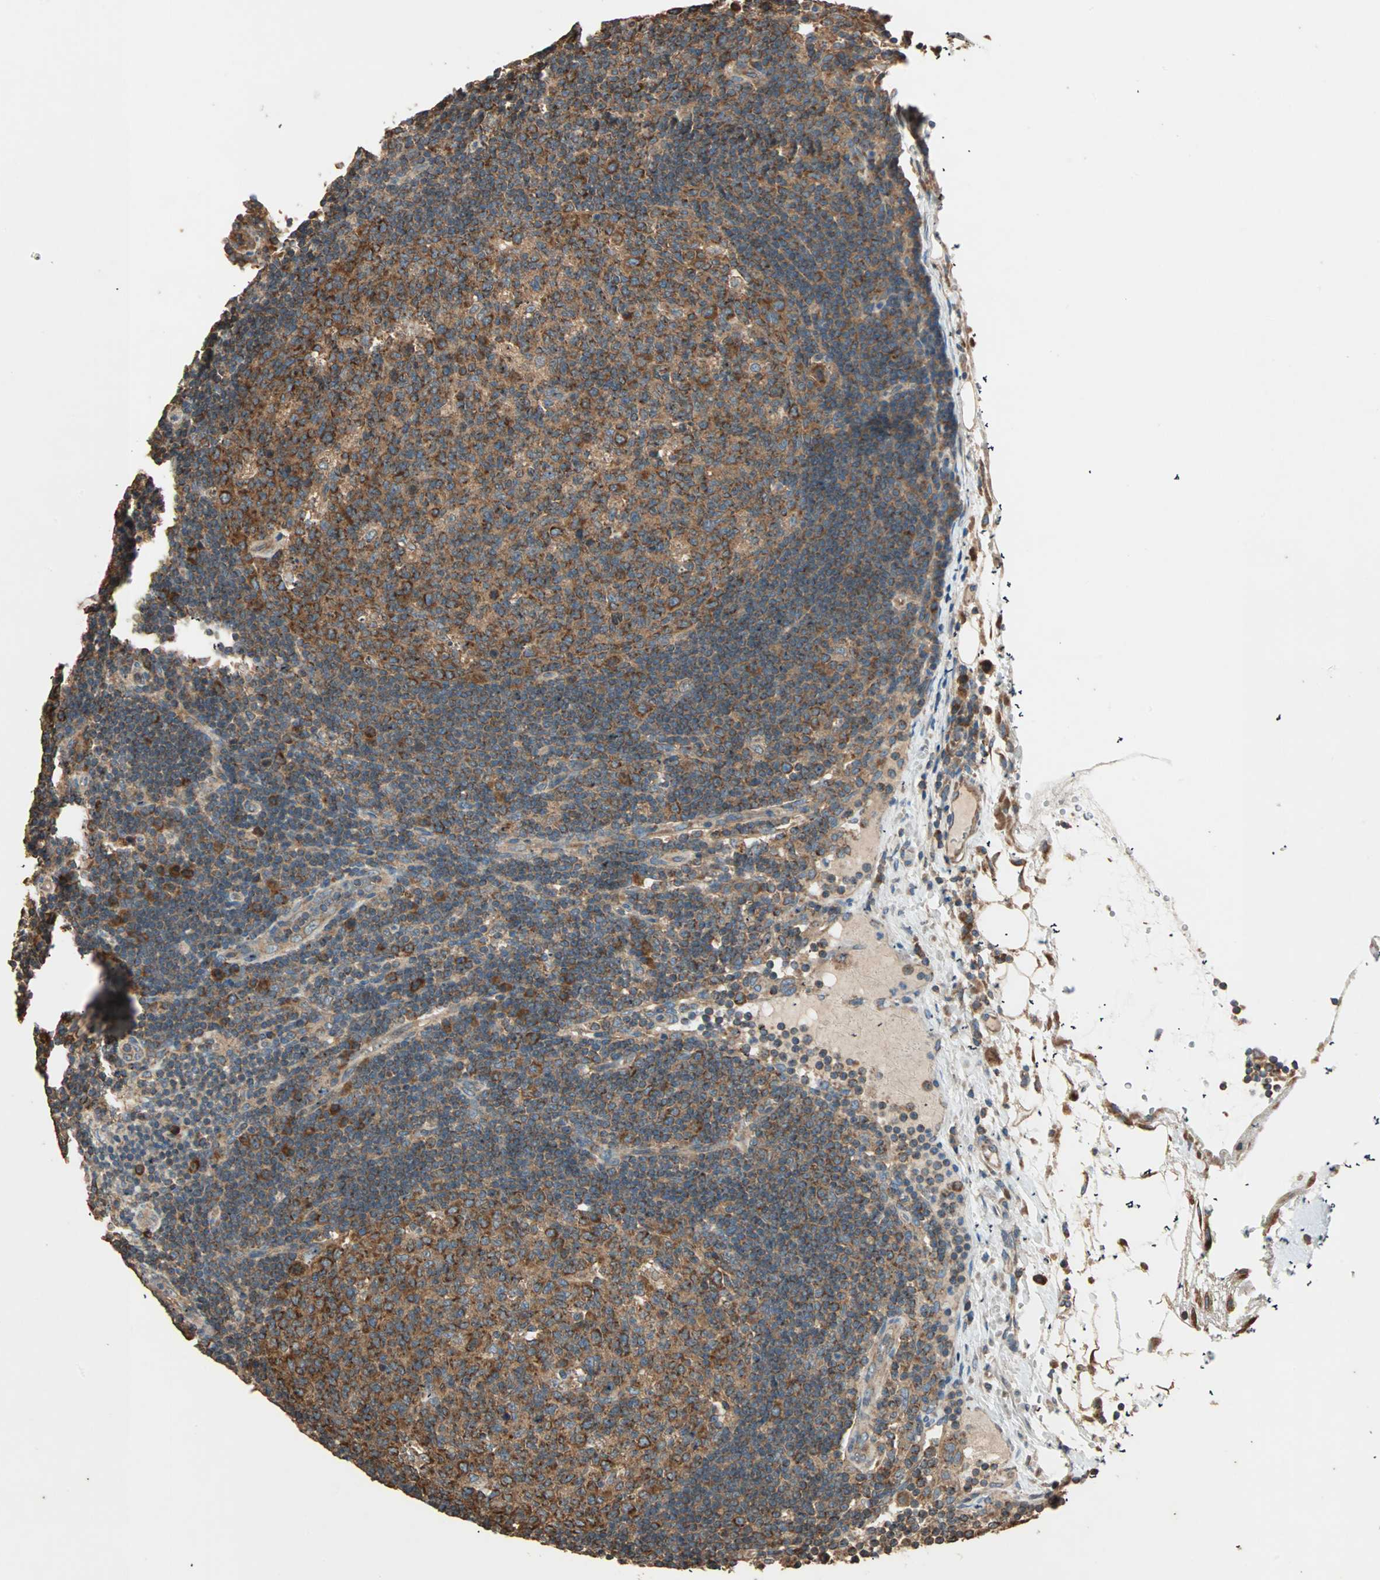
{"staining": {"intensity": "strong", "quantity": ">75%", "location": "cytoplasmic/membranous"}, "tissue": "lymph node", "cell_type": "Germinal center cells", "image_type": "normal", "snomed": [{"axis": "morphology", "description": "Normal tissue, NOS"}, {"axis": "morphology", "description": "Squamous cell carcinoma, metastatic, NOS"}, {"axis": "topography", "description": "Lymph node"}], "caption": "Immunohistochemistry image of normal human lymph node stained for a protein (brown), which shows high levels of strong cytoplasmic/membranous expression in approximately >75% of germinal center cells.", "gene": "EIF4G2", "patient": {"sex": "female", "age": 53}}